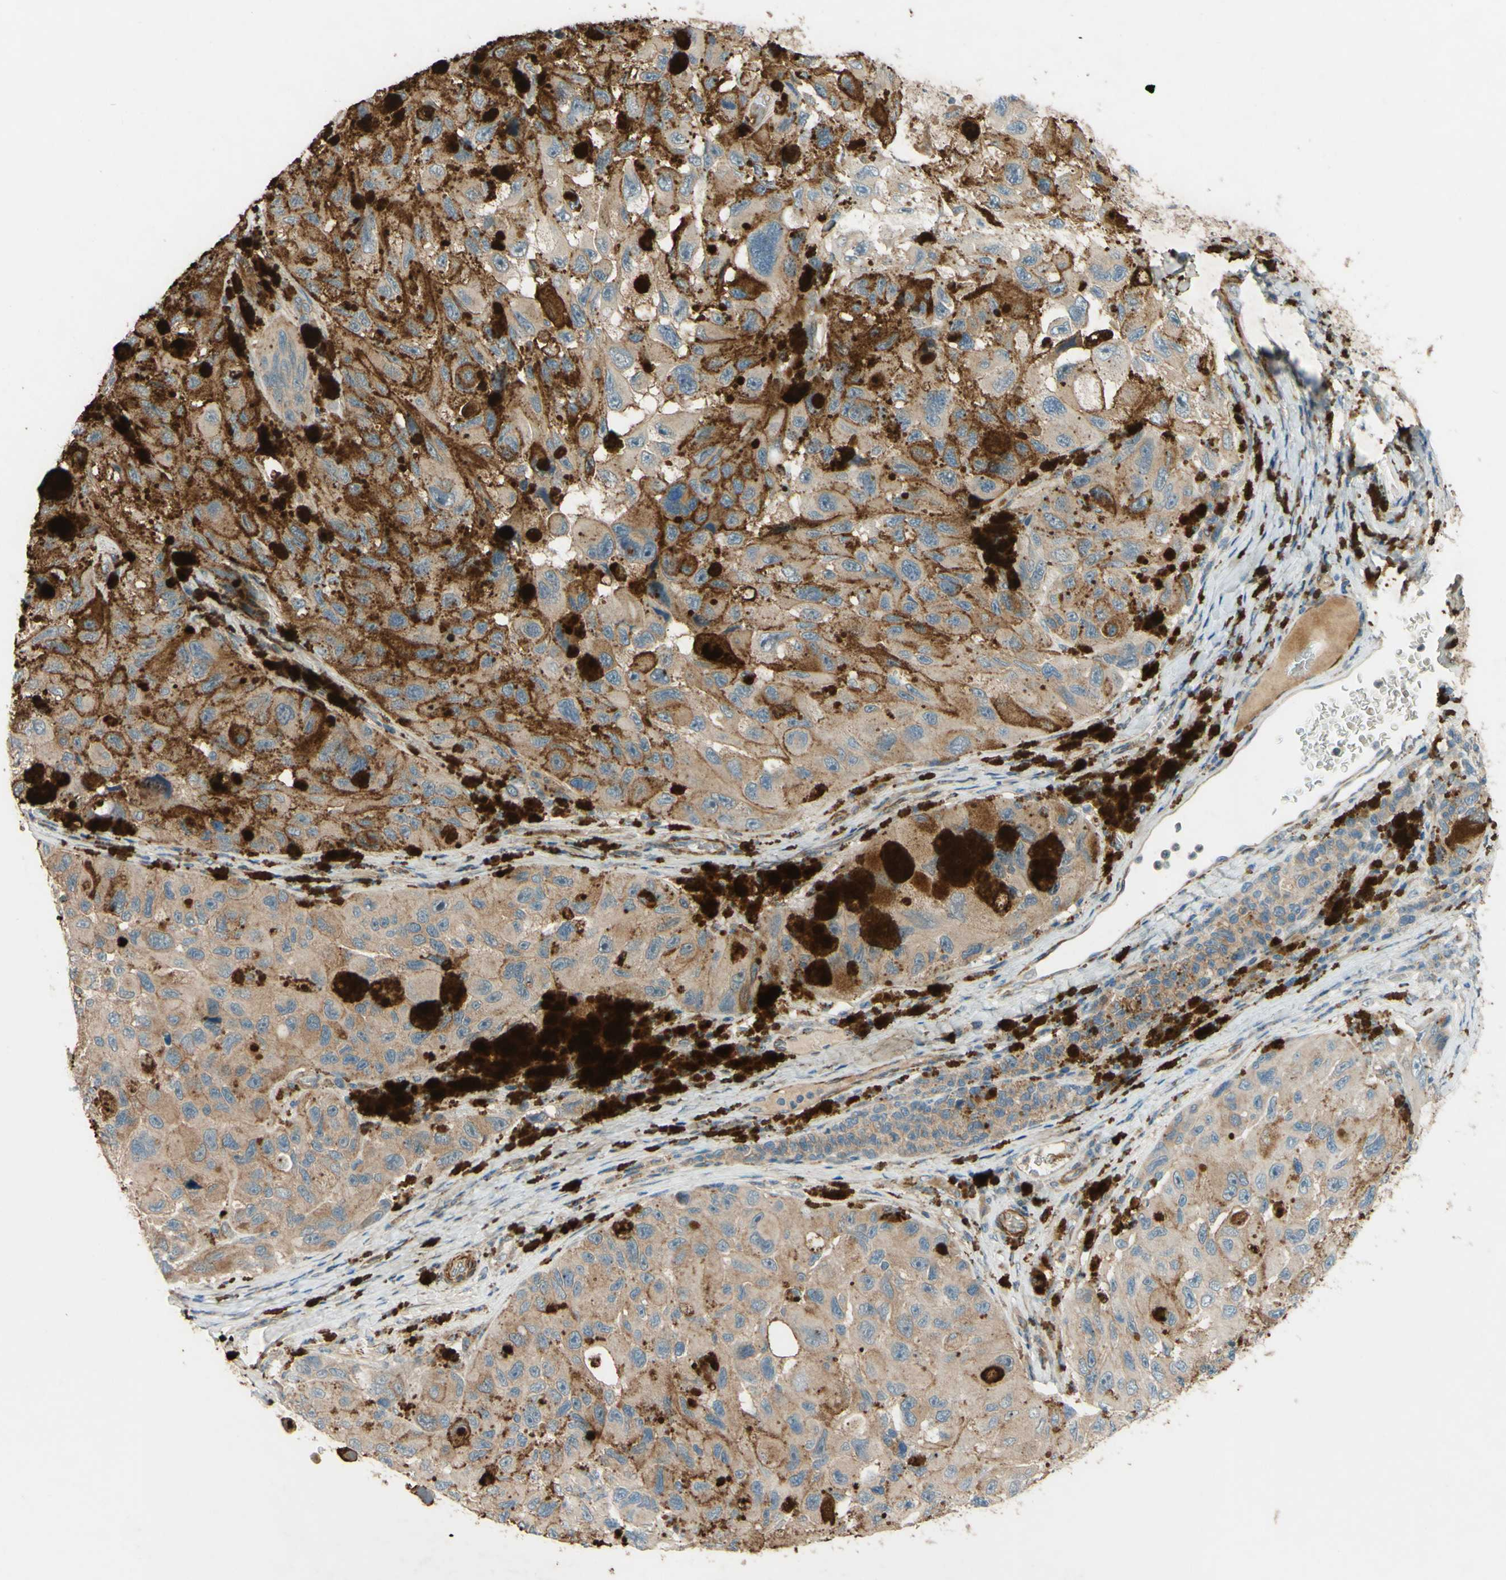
{"staining": {"intensity": "moderate", "quantity": ">75%", "location": "cytoplasmic/membranous"}, "tissue": "melanoma", "cell_type": "Tumor cells", "image_type": "cancer", "snomed": [{"axis": "morphology", "description": "Malignant melanoma, NOS"}, {"axis": "topography", "description": "Skin"}], "caption": "Immunohistochemical staining of melanoma exhibits medium levels of moderate cytoplasmic/membranous positivity in about >75% of tumor cells.", "gene": "ADAM17", "patient": {"sex": "female", "age": 73}}